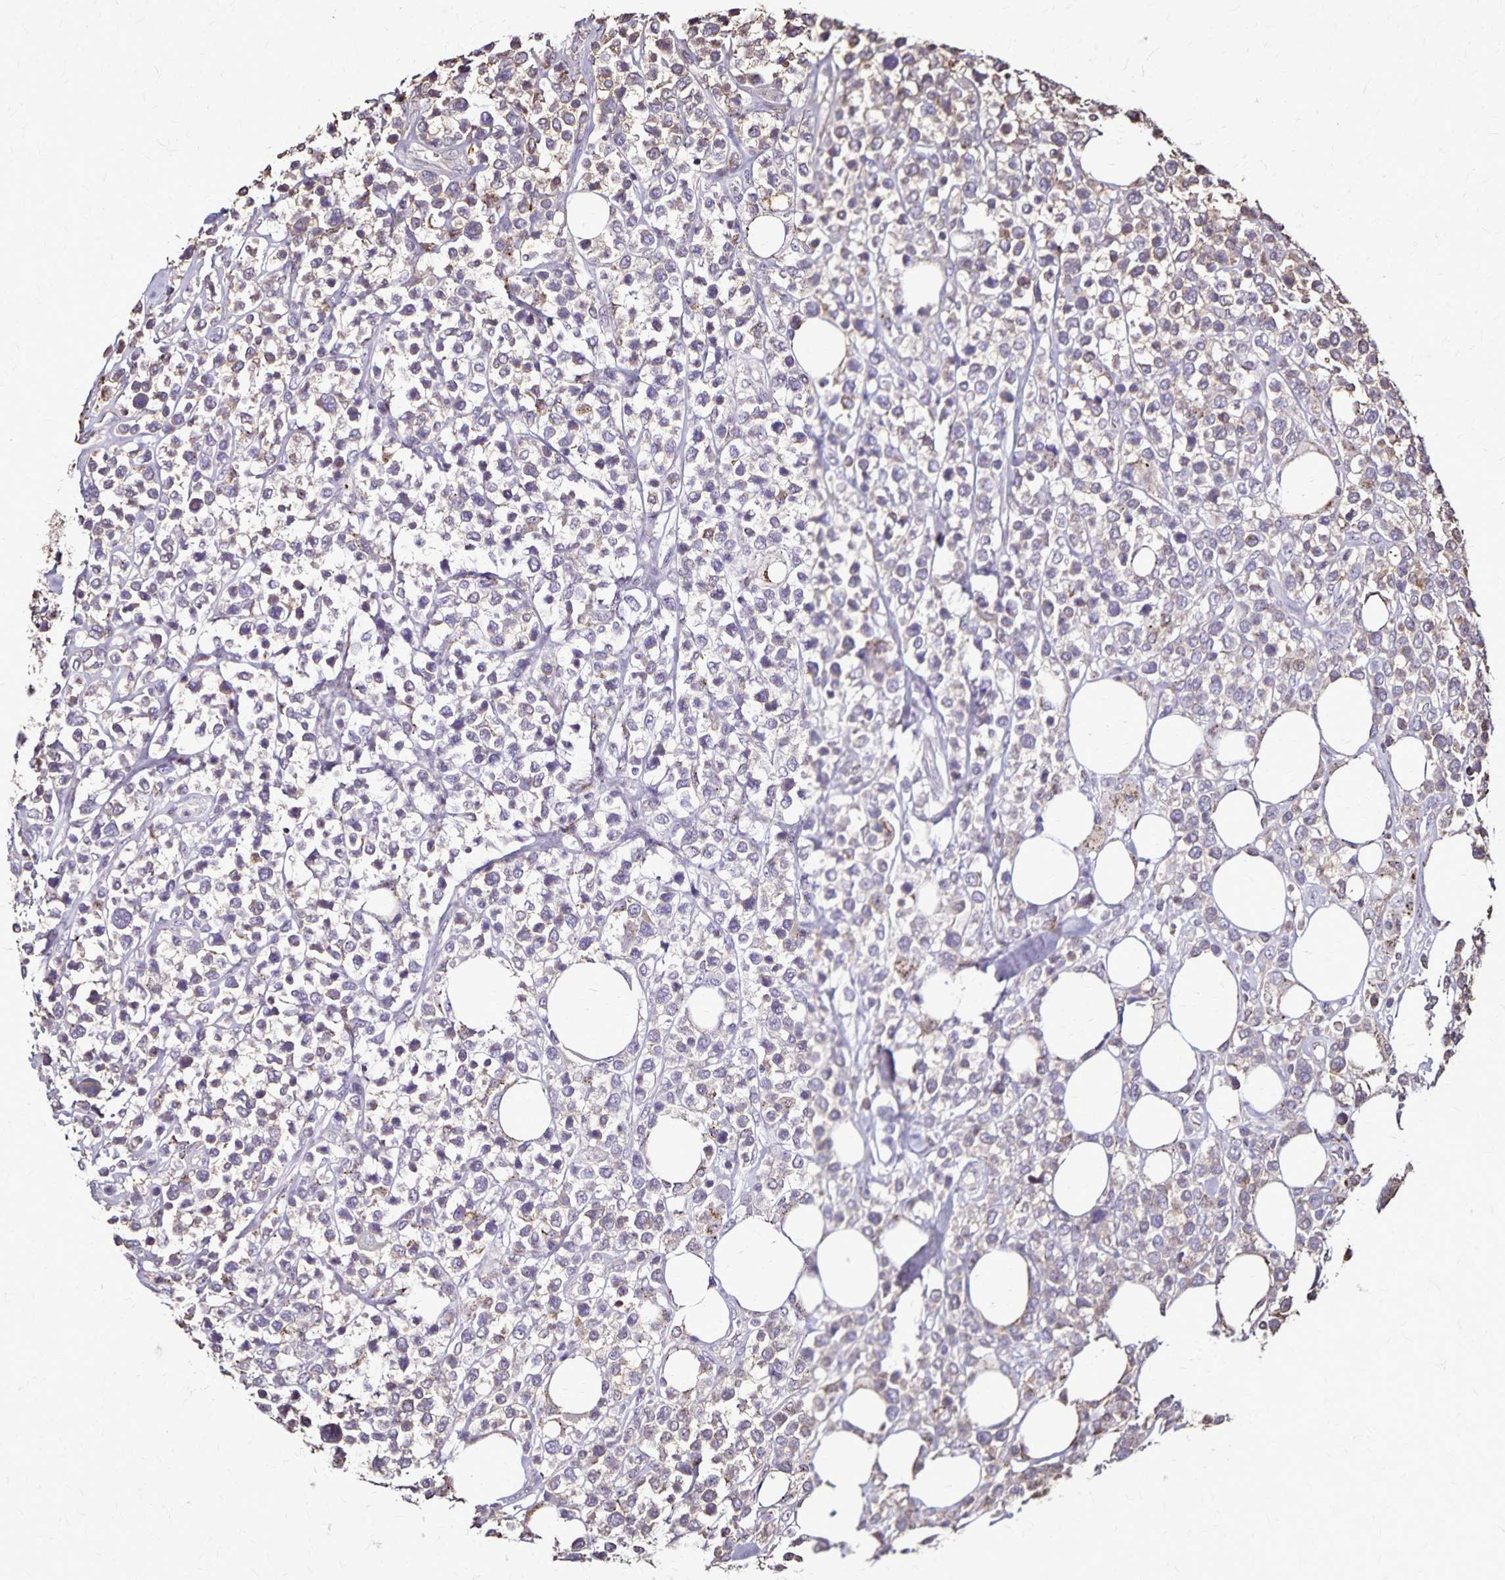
{"staining": {"intensity": "weak", "quantity": "<25%", "location": "cytoplasmic/membranous"}, "tissue": "lymphoma", "cell_type": "Tumor cells", "image_type": "cancer", "snomed": [{"axis": "morphology", "description": "Malignant lymphoma, non-Hodgkin's type, High grade"}, {"axis": "topography", "description": "Soft tissue"}], "caption": "This is an IHC photomicrograph of malignant lymphoma, non-Hodgkin's type (high-grade). There is no staining in tumor cells.", "gene": "CHMP1B", "patient": {"sex": "female", "age": 56}}